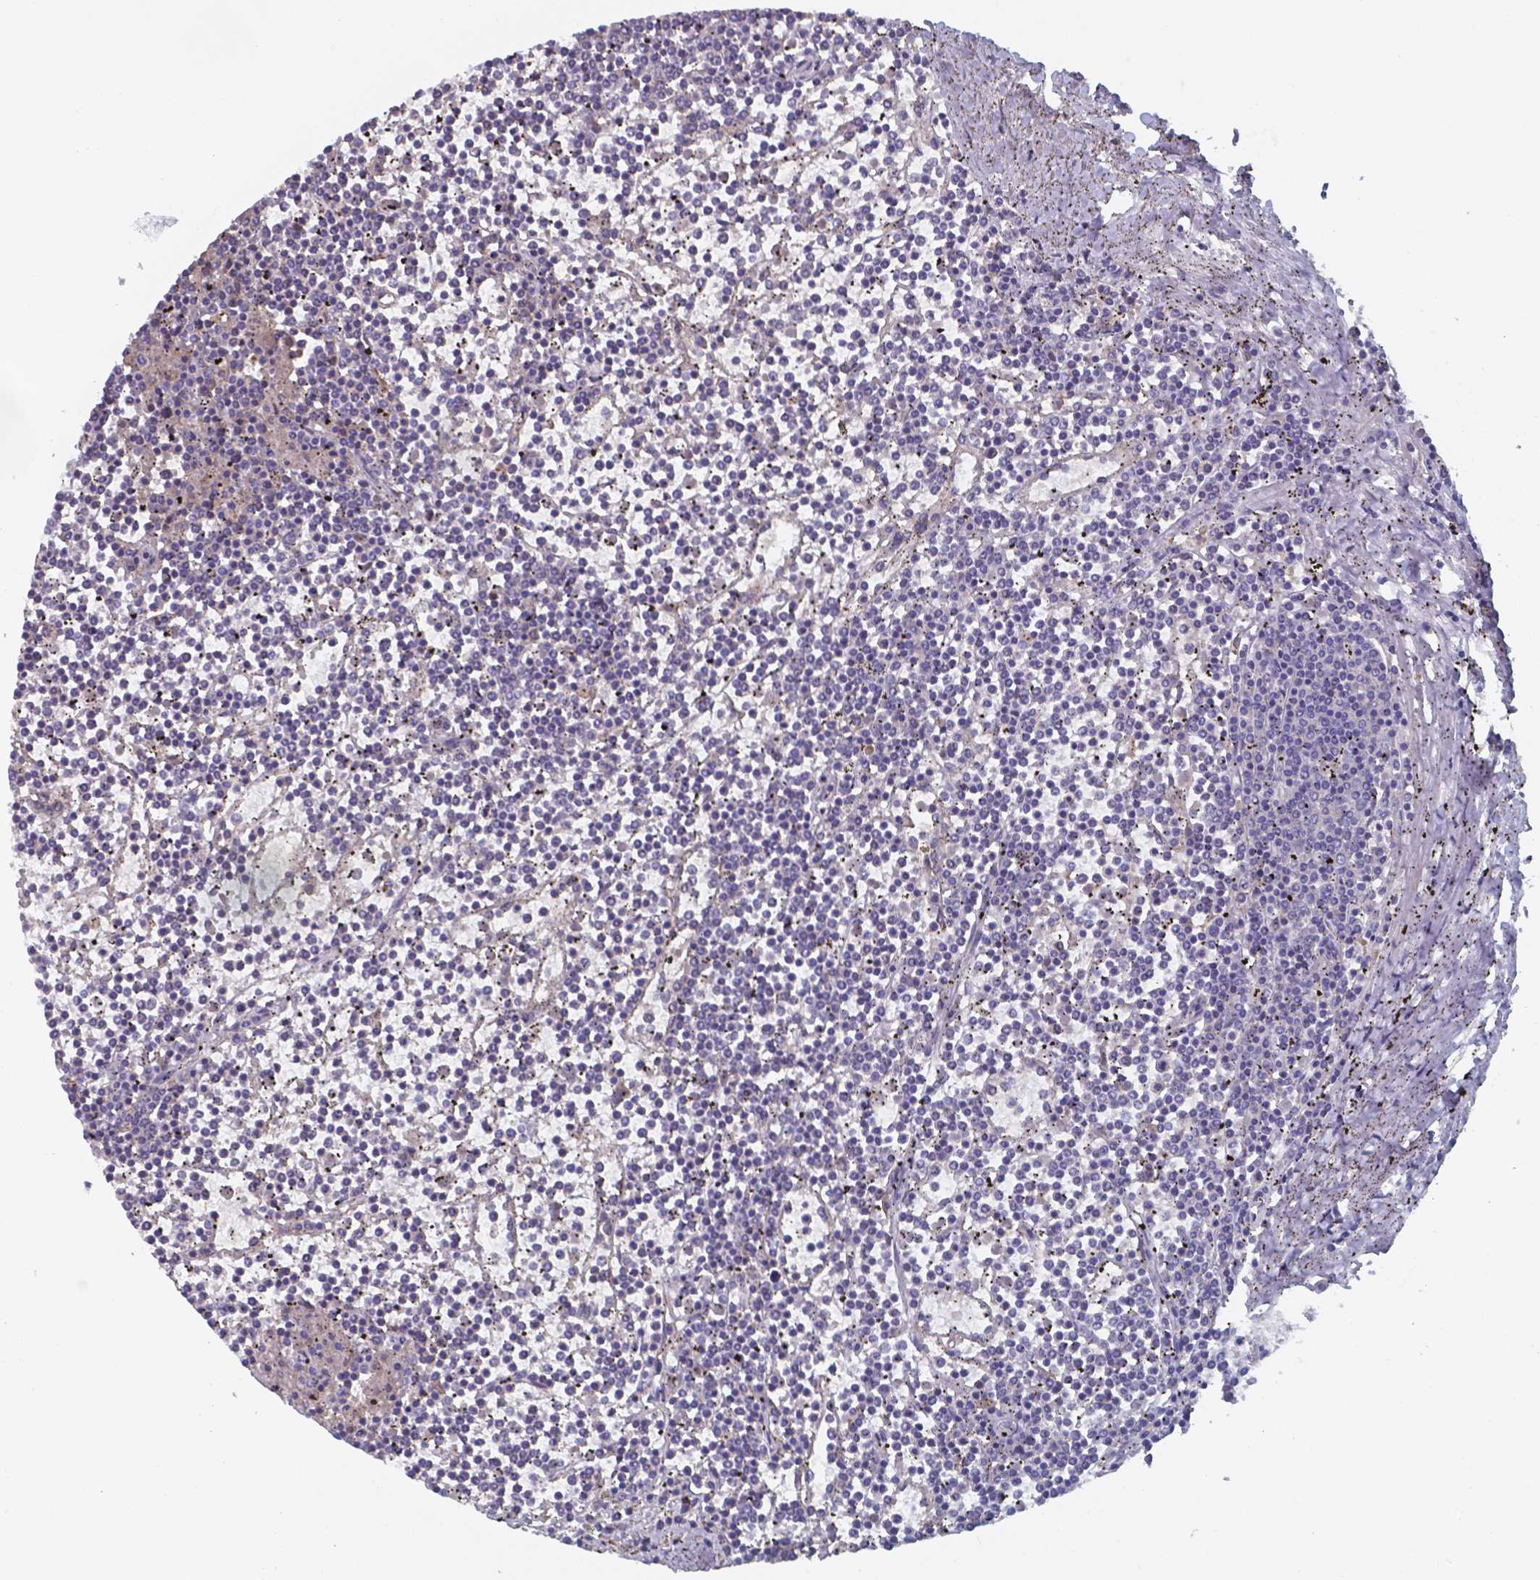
{"staining": {"intensity": "negative", "quantity": "none", "location": "none"}, "tissue": "lymphoma", "cell_type": "Tumor cells", "image_type": "cancer", "snomed": [{"axis": "morphology", "description": "Malignant lymphoma, non-Hodgkin's type, Low grade"}, {"axis": "topography", "description": "Spleen"}], "caption": "The immunohistochemistry (IHC) micrograph has no significant positivity in tumor cells of lymphoma tissue. (Stains: DAB IHC with hematoxylin counter stain, Microscopy: brightfield microscopy at high magnification).", "gene": "BTBD17", "patient": {"sex": "female", "age": 19}}